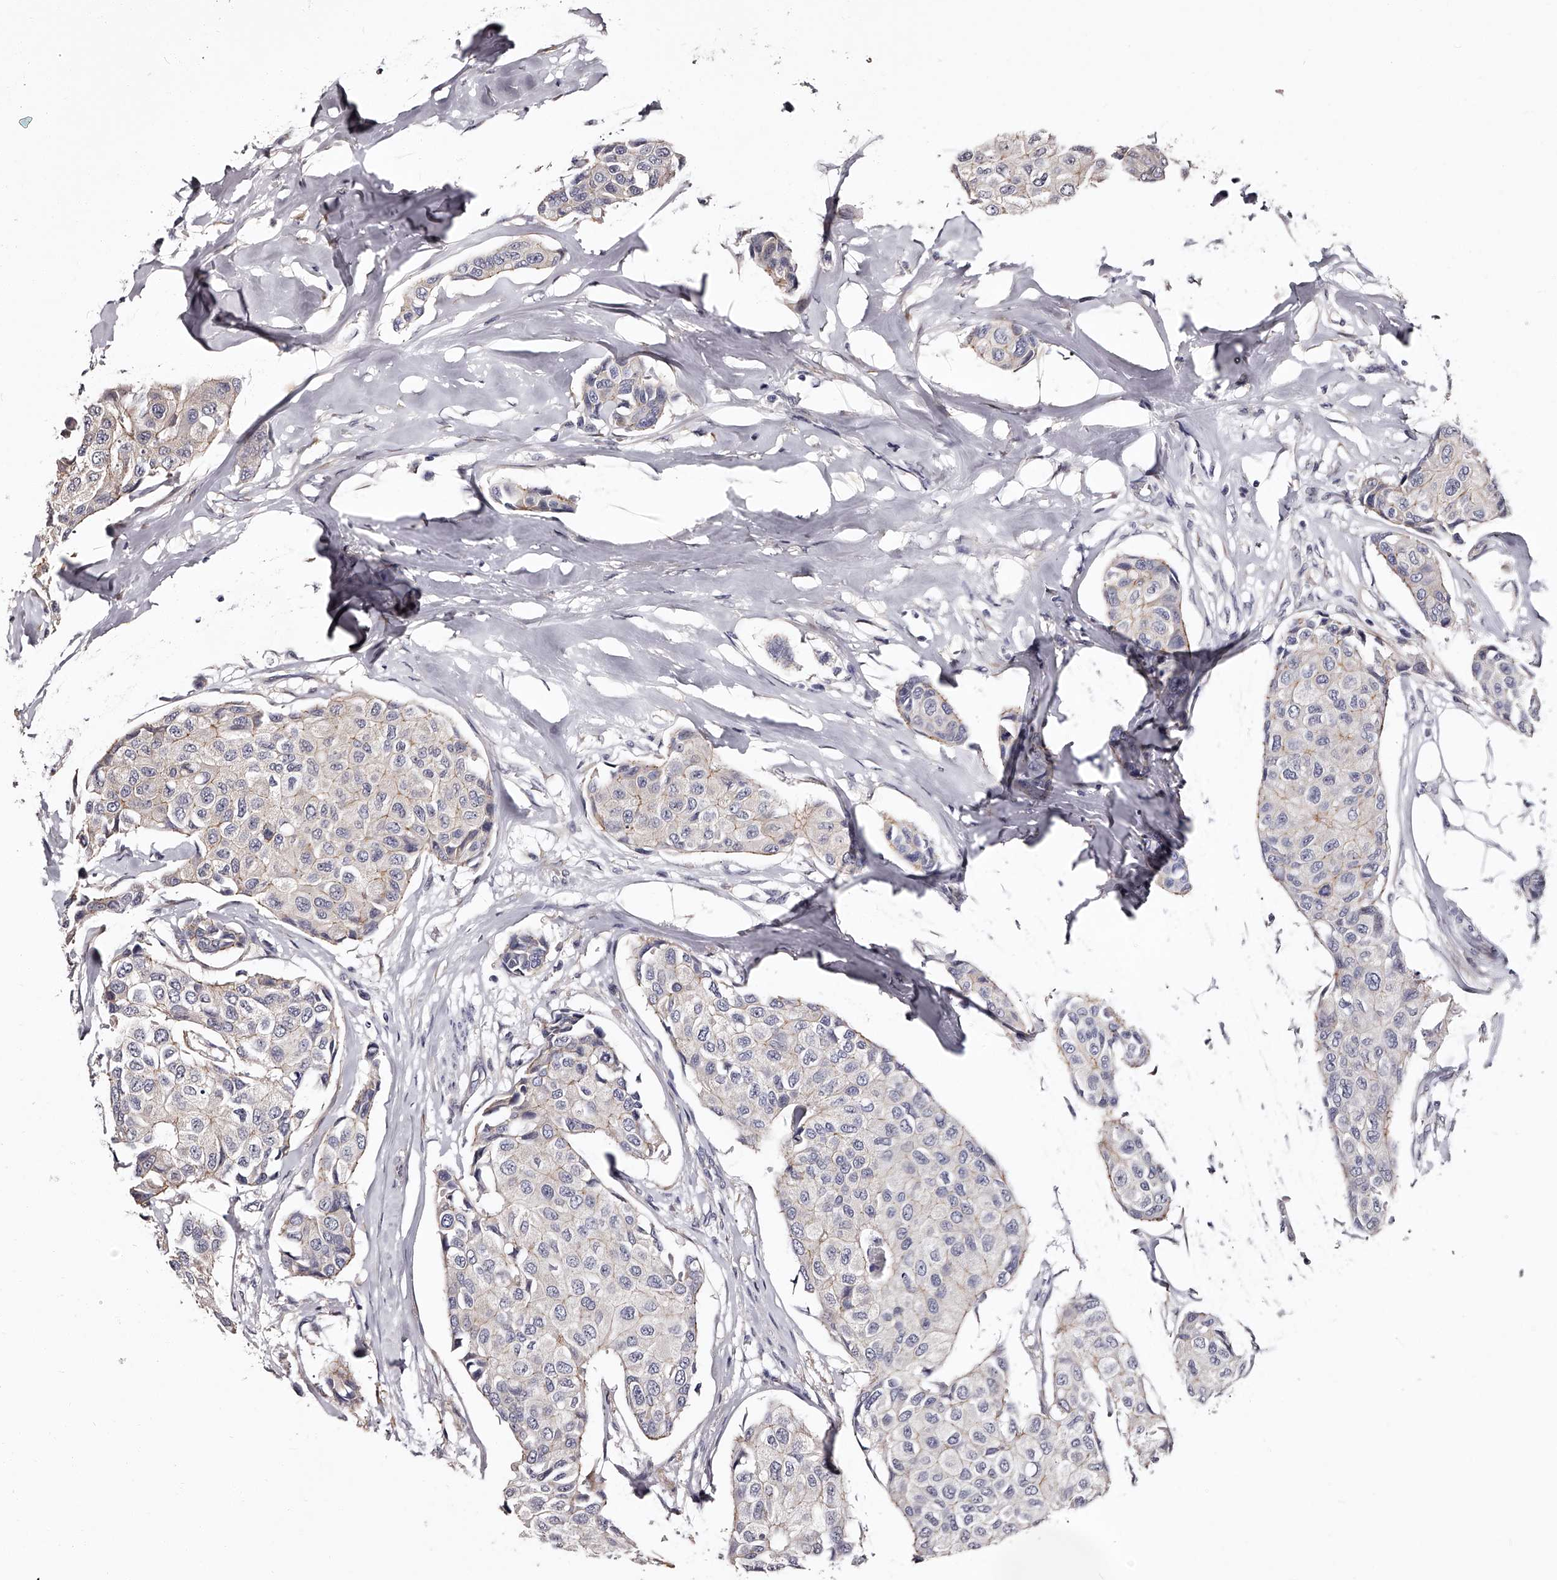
{"staining": {"intensity": "weak", "quantity": "<25%", "location": "cytoplasmic/membranous"}, "tissue": "breast cancer", "cell_type": "Tumor cells", "image_type": "cancer", "snomed": [{"axis": "morphology", "description": "Duct carcinoma"}, {"axis": "topography", "description": "Breast"}], "caption": "Immunohistochemistry (IHC) image of neoplastic tissue: human breast cancer stained with DAB reveals no significant protein positivity in tumor cells.", "gene": "RSC1A1", "patient": {"sex": "female", "age": 80}}